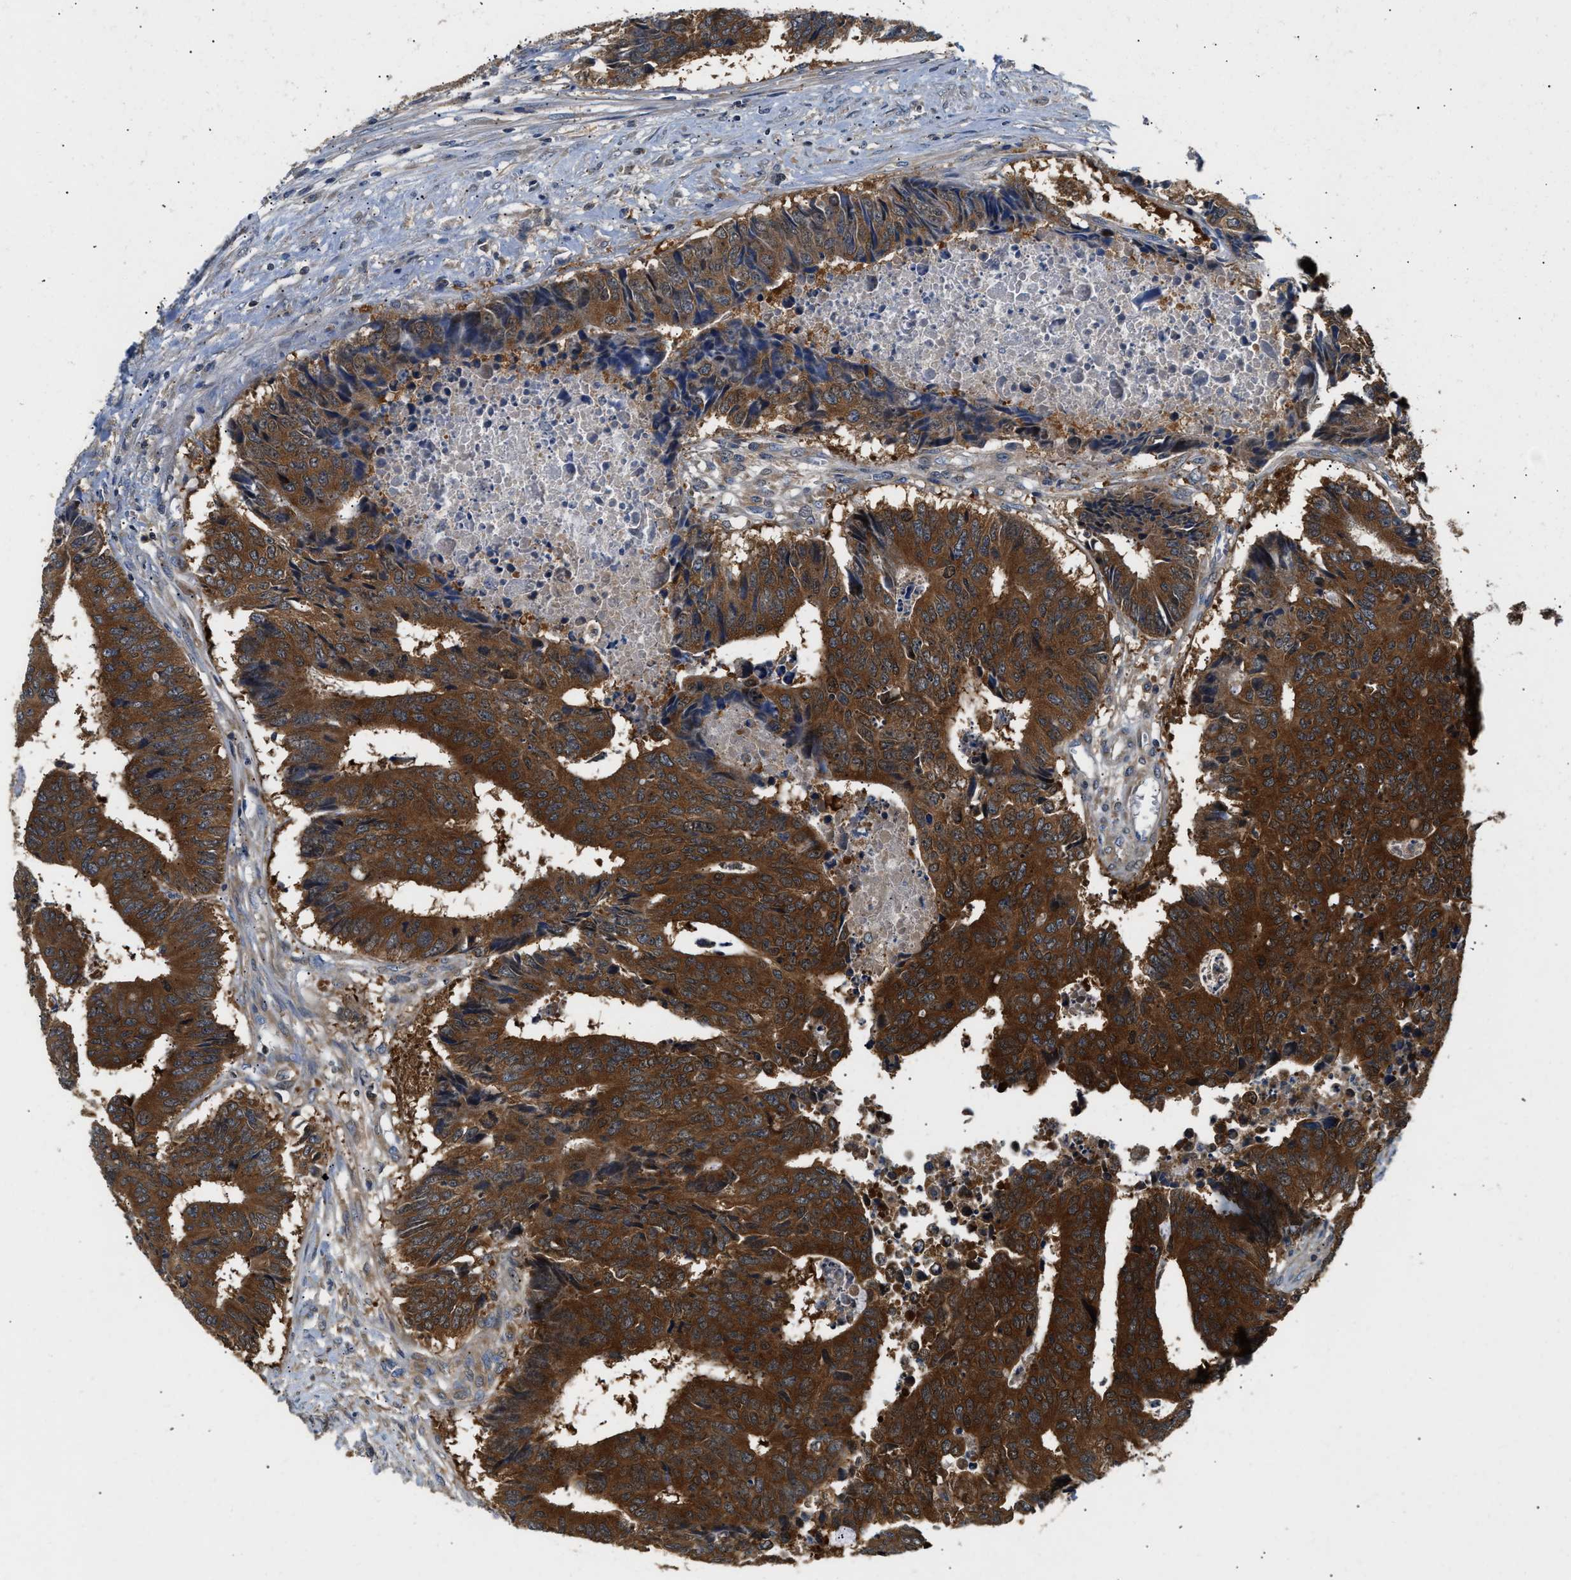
{"staining": {"intensity": "strong", "quantity": ">75%", "location": "cytoplasmic/membranous"}, "tissue": "colorectal cancer", "cell_type": "Tumor cells", "image_type": "cancer", "snomed": [{"axis": "morphology", "description": "Adenocarcinoma, NOS"}, {"axis": "topography", "description": "Rectum"}], "caption": "This is an image of immunohistochemistry staining of colorectal cancer, which shows strong staining in the cytoplasmic/membranous of tumor cells.", "gene": "CCM2", "patient": {"sex": "male", "age": 84}}